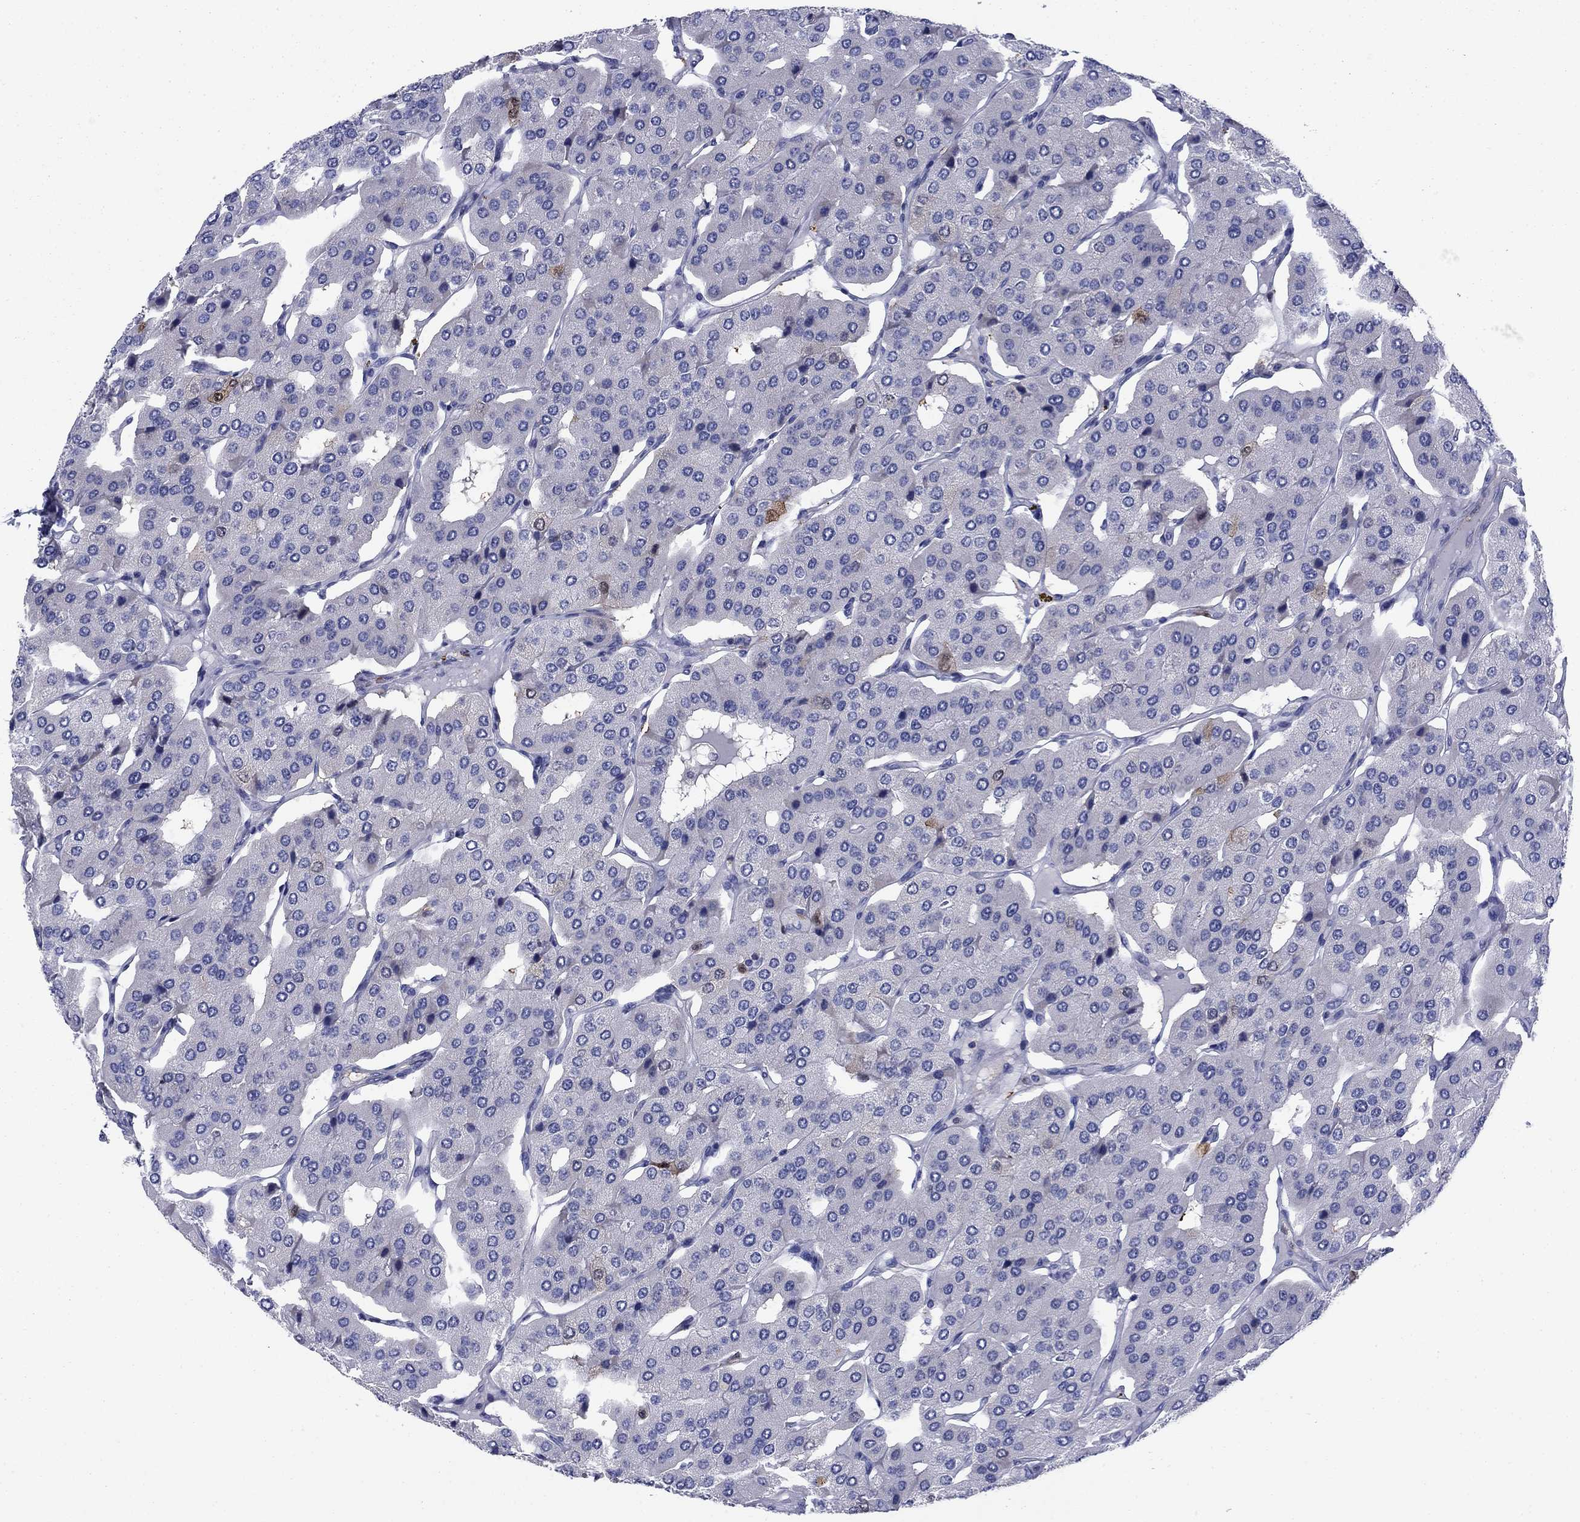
{"staining": {"intensity": "negative", "quantity": "none", "location": "none"}, "tissue": "parathyroid gland", "cell_type": "Glandular cells", "image_type": "normal", "snomed": [{"axis": "morphology", "description": "Normal tissue, NOS"}, {"axis": "morphology", "description": "Adenoma, NOS"}, {"axis": "topography", "description": "Parathyroid gland"}], "caption": "The image exhibits no staining of glandular cells in unremarkable parathyroid gland. (IHC, brightfield microscopy, high magnification).", "gene": "STMN1", "patient": {"sex": "female", "age": 86}}